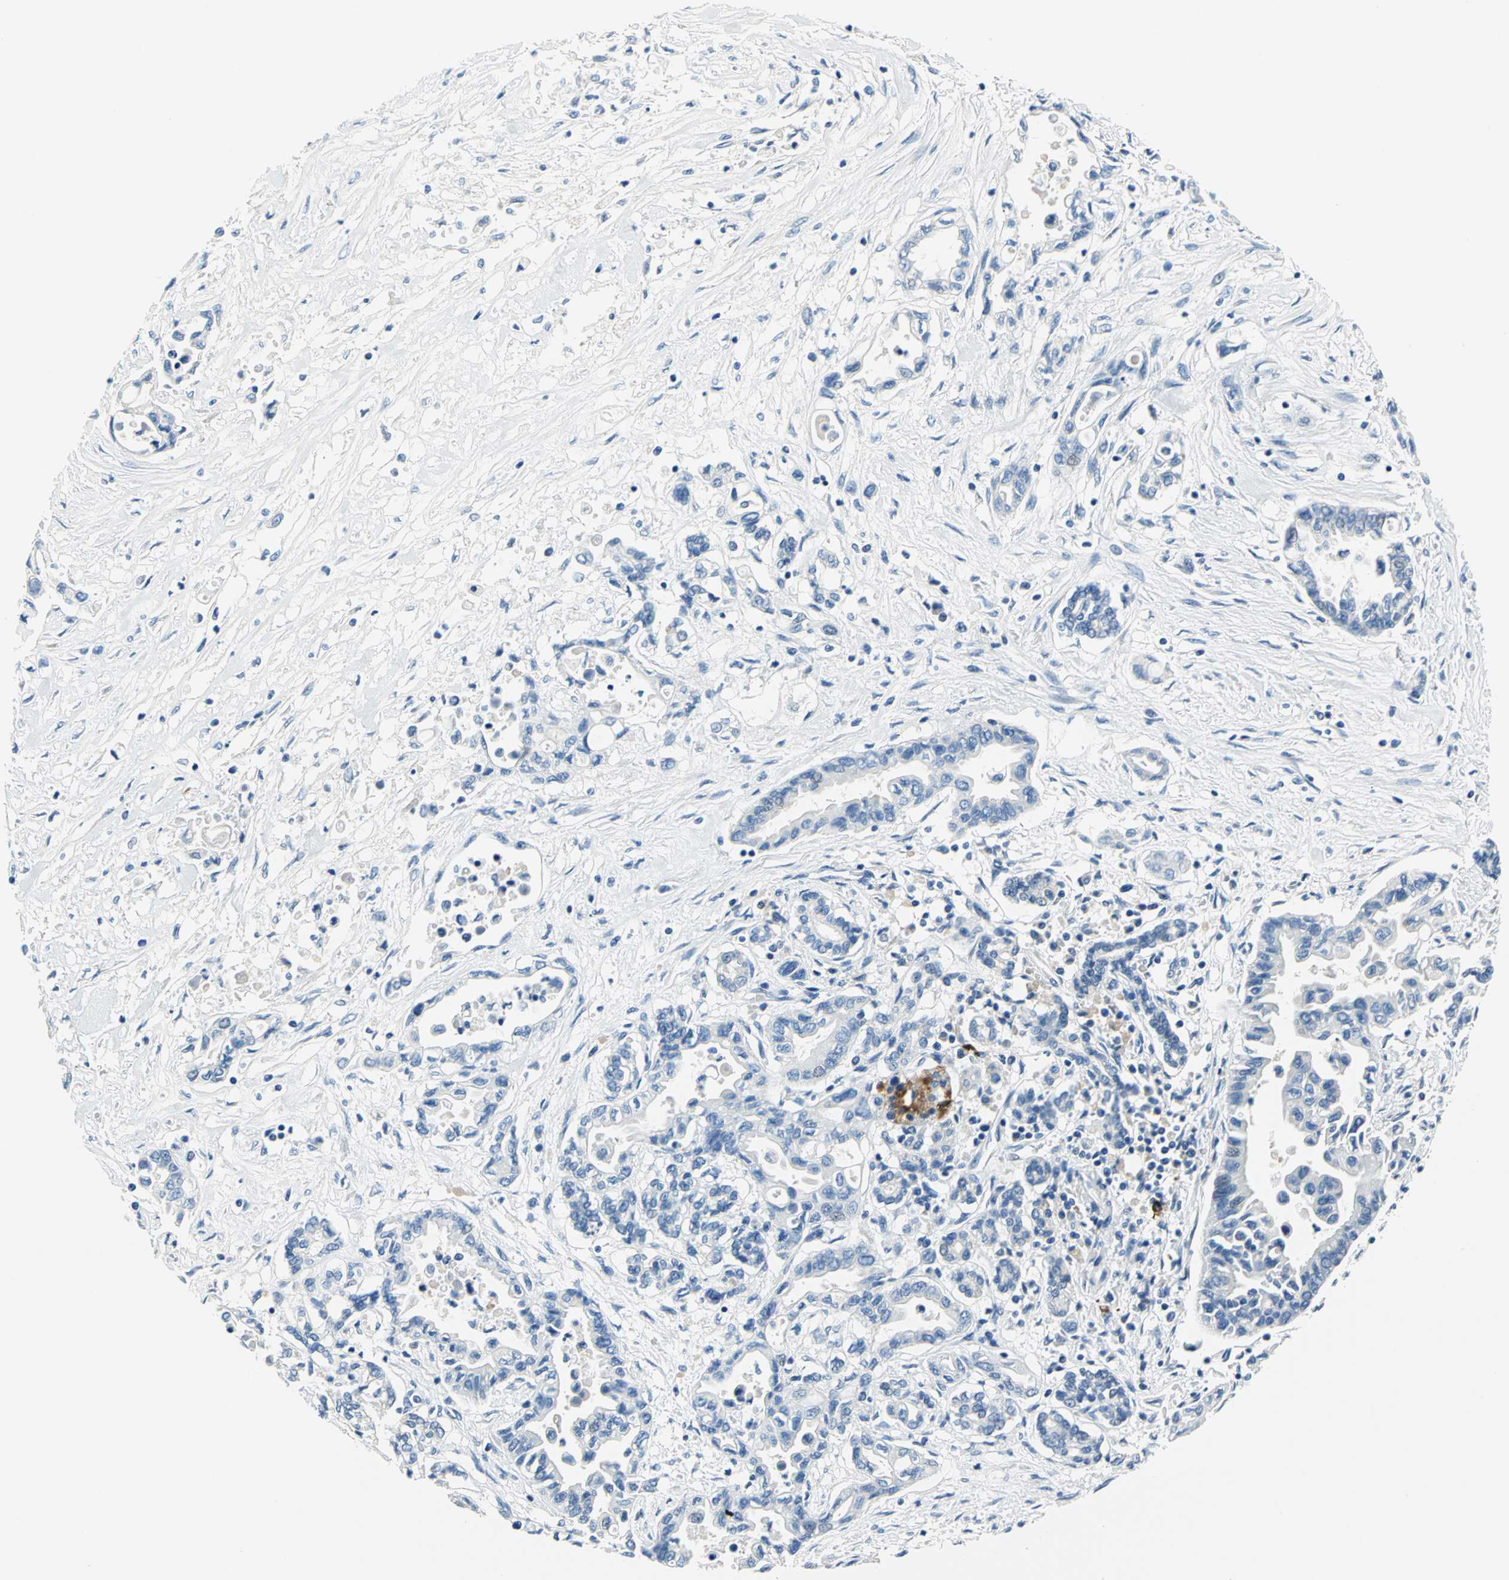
{"staining": {"intensity": "negative", "quantity": "none", "location": "none"}, "tissue": "pancreatic cancer", "cell_type": "Tumor cells", "image_type": "cancer", "snomed": [{"axis": "morphology", "description": "Adenocarcinoma, NOS"}, {"axis": "topography", "description": "Pancreas"}], "caption": "Photomicrograph shows no protein expression in tumor cells of pancreatic cancer tissue.", "gene": "TRIM25", "patient": {"sex": "female", "age": 57}}